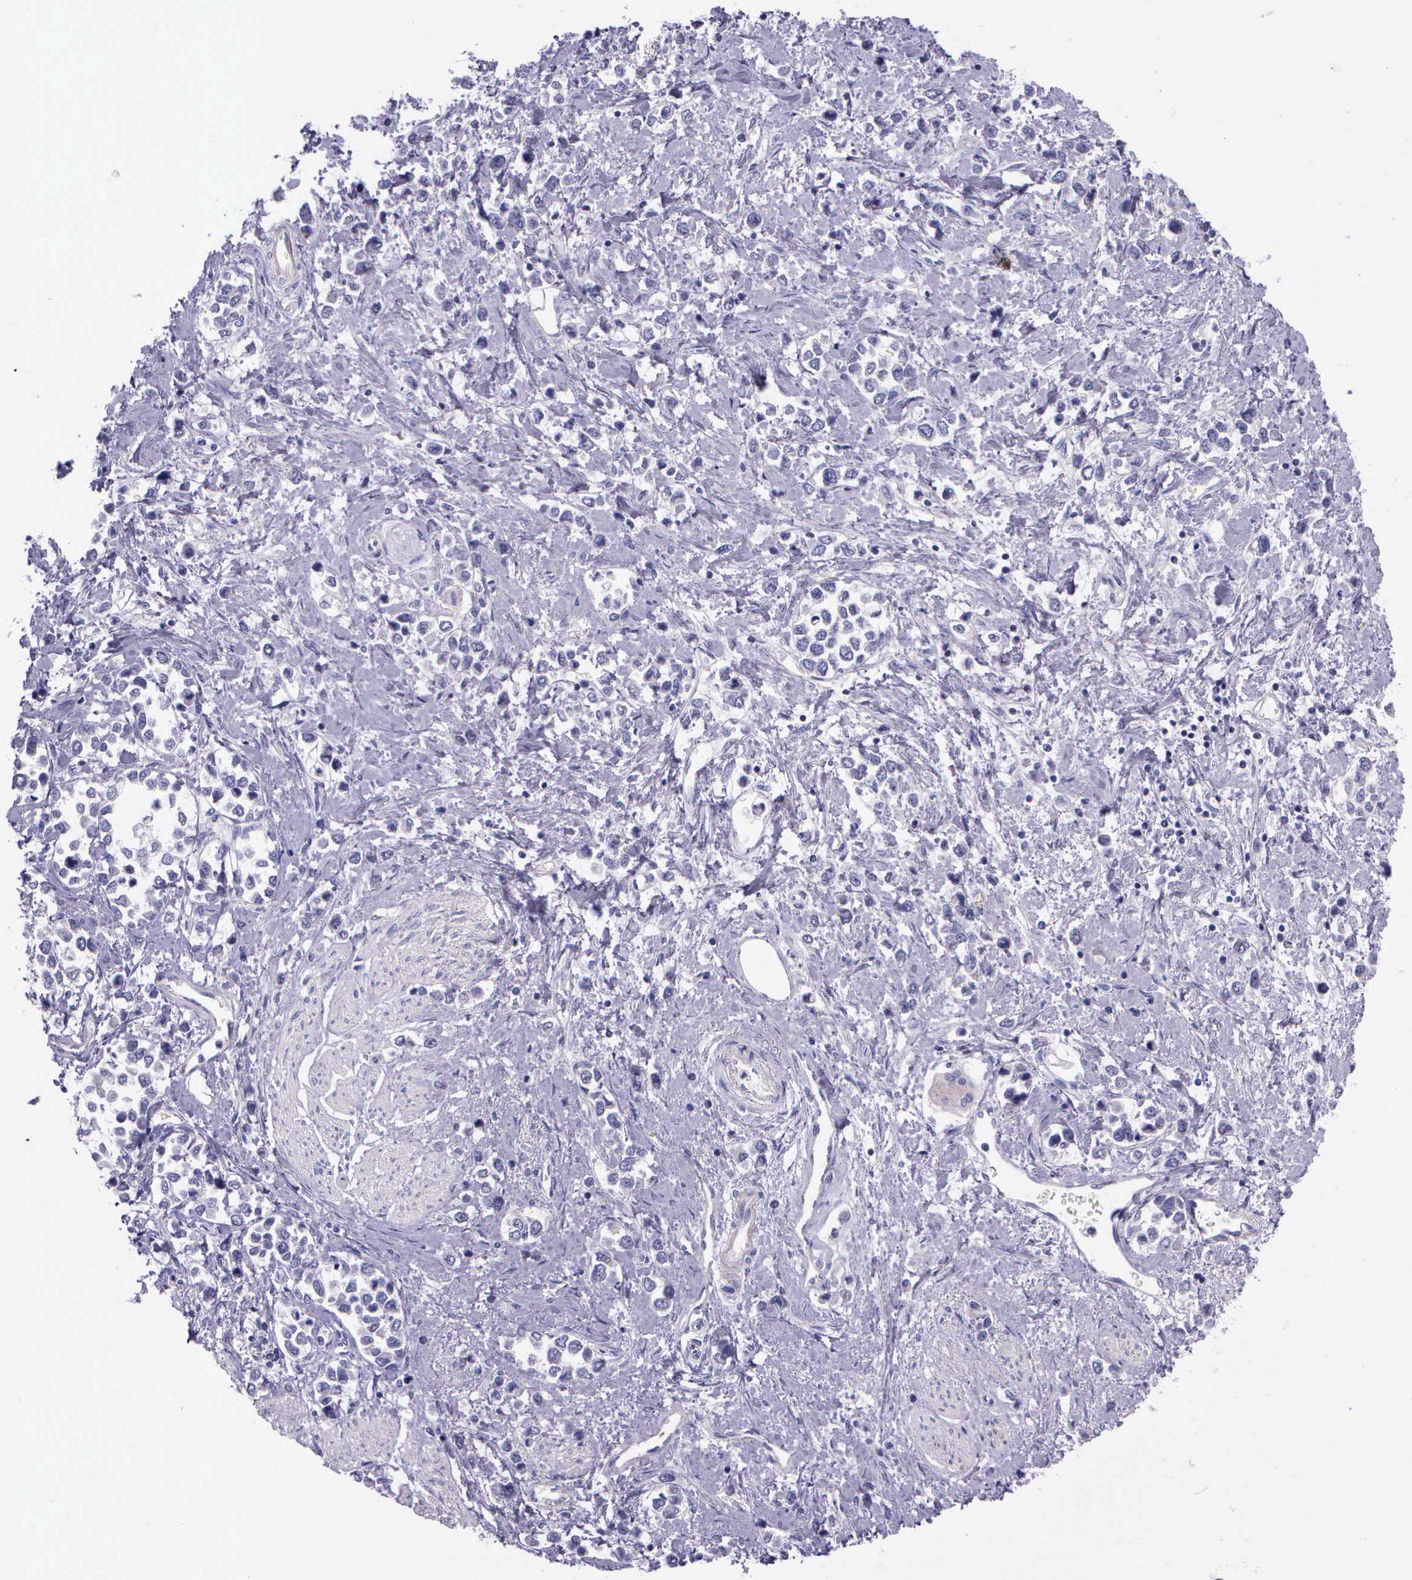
{"staining": {"intensity": "negative", "quantity": "none", "location": "none"}, "tissue": "stomach cancer", "cell_type": "Tumor cells", "image_type": "cancer", "snomed": [{"axis": "morphology", "description": "Adenocarcinoma, NOS"}, {"axis": "topography", "description": "Stomach, upper"}], "caption": "This is a photomicrograph of IHC staining of stomach cancer, which shows no positivity in tumor cells.", "gene": "THSD7A", "patient": {"sex": "male", "age": 76}}